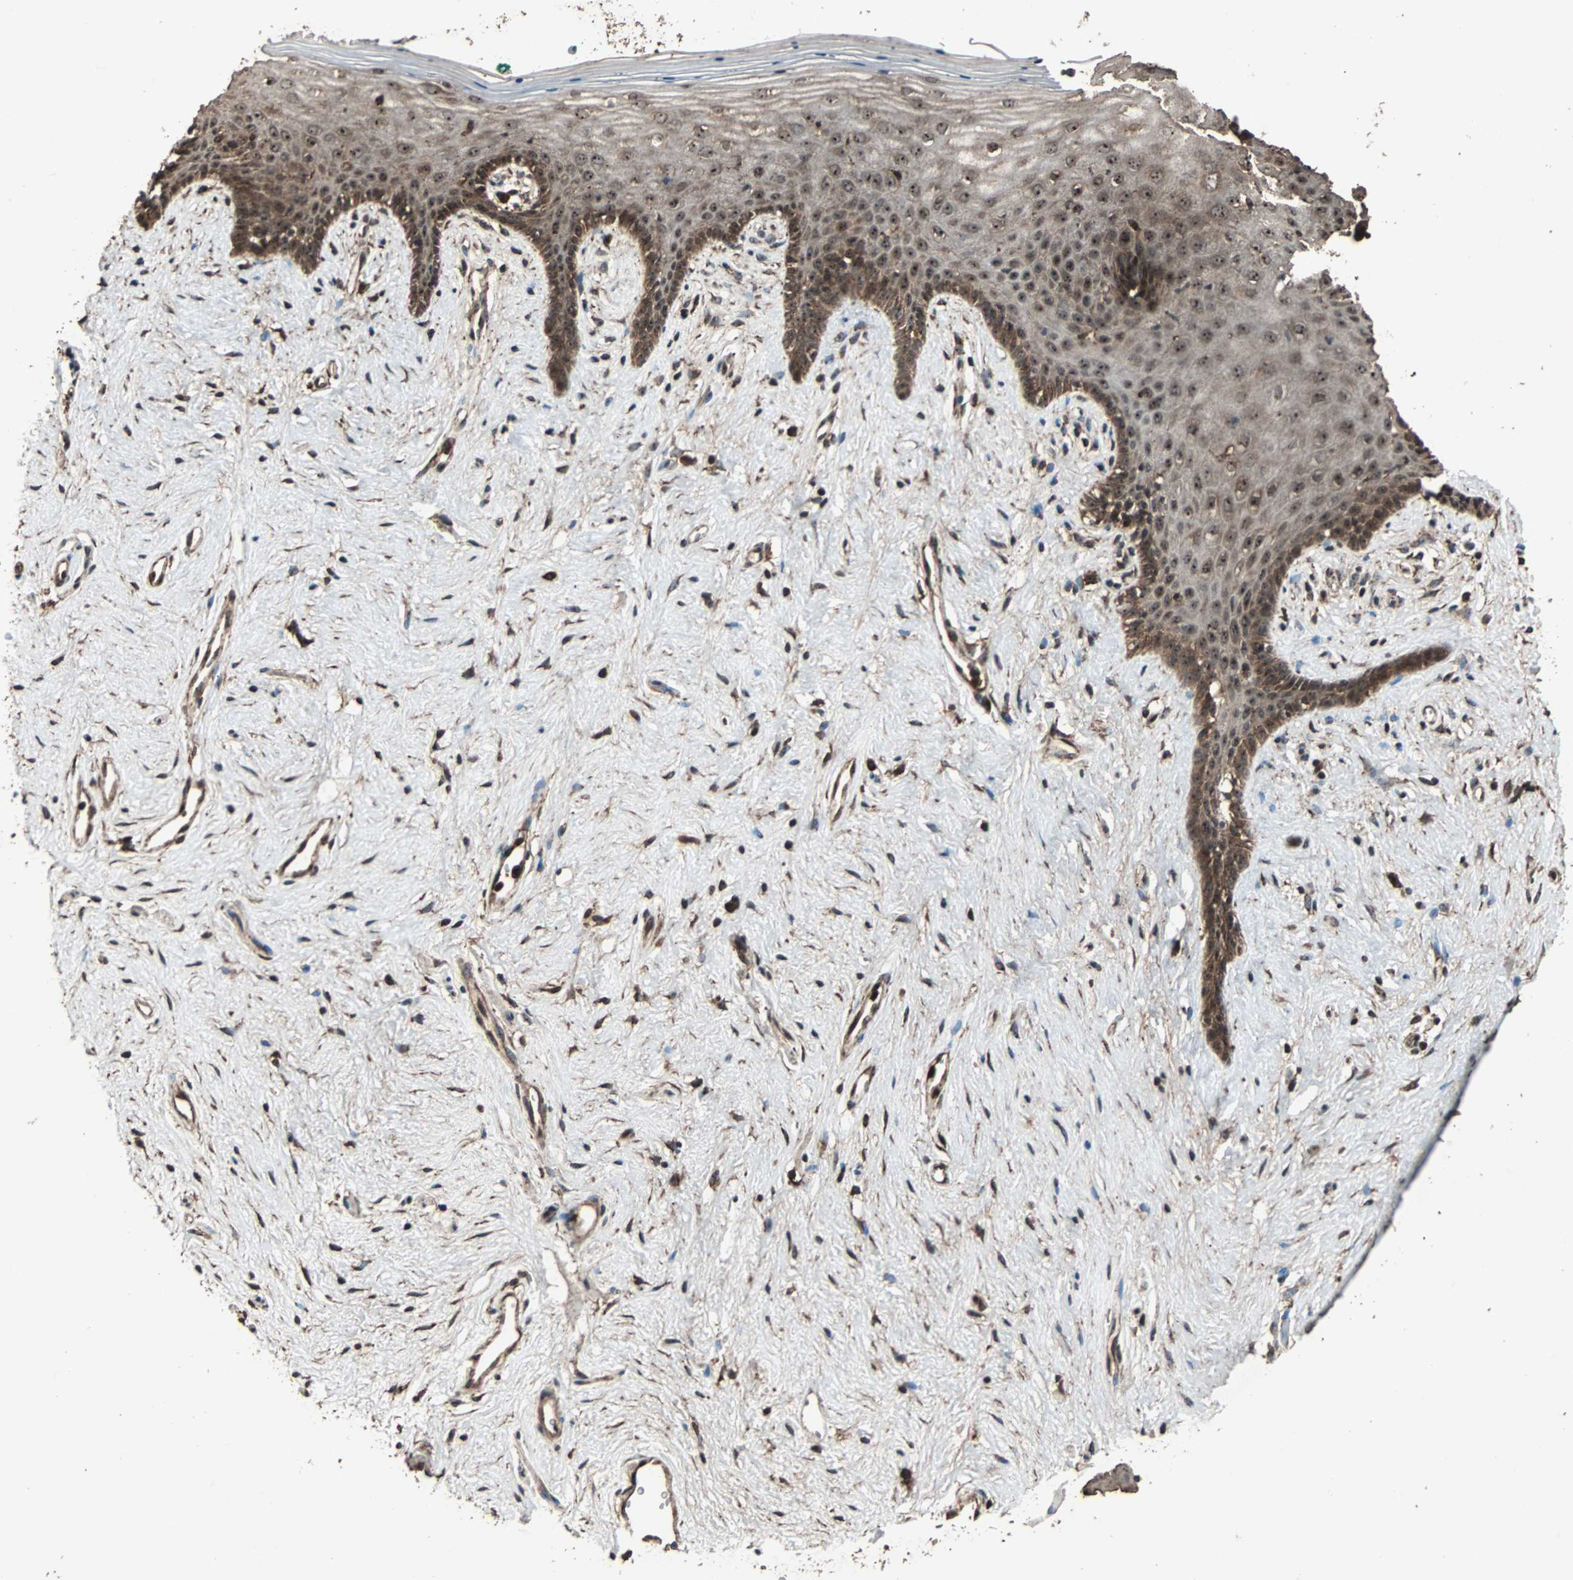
{"staining": {"intensity": "strong", "quantity": ">75%", "location": "cytoplasmic/membranous,nuclear"}, "tissue": "vagina", "cell_type": "Squamous epithelial cells", "image_type": "normal", "snomed": [{"axis": "morphology", "description": "Normal tissue, NOS"}, {"axis": "topography", "description": "Vagina"}], "caption": "Squamous epithelial cells display strong cytoplasmic/membranous,nuclear expression in about >75% of cells in benign vagina.", "gene": "LAMTOR5", "patient": {"sex": "female", "age": 44}}